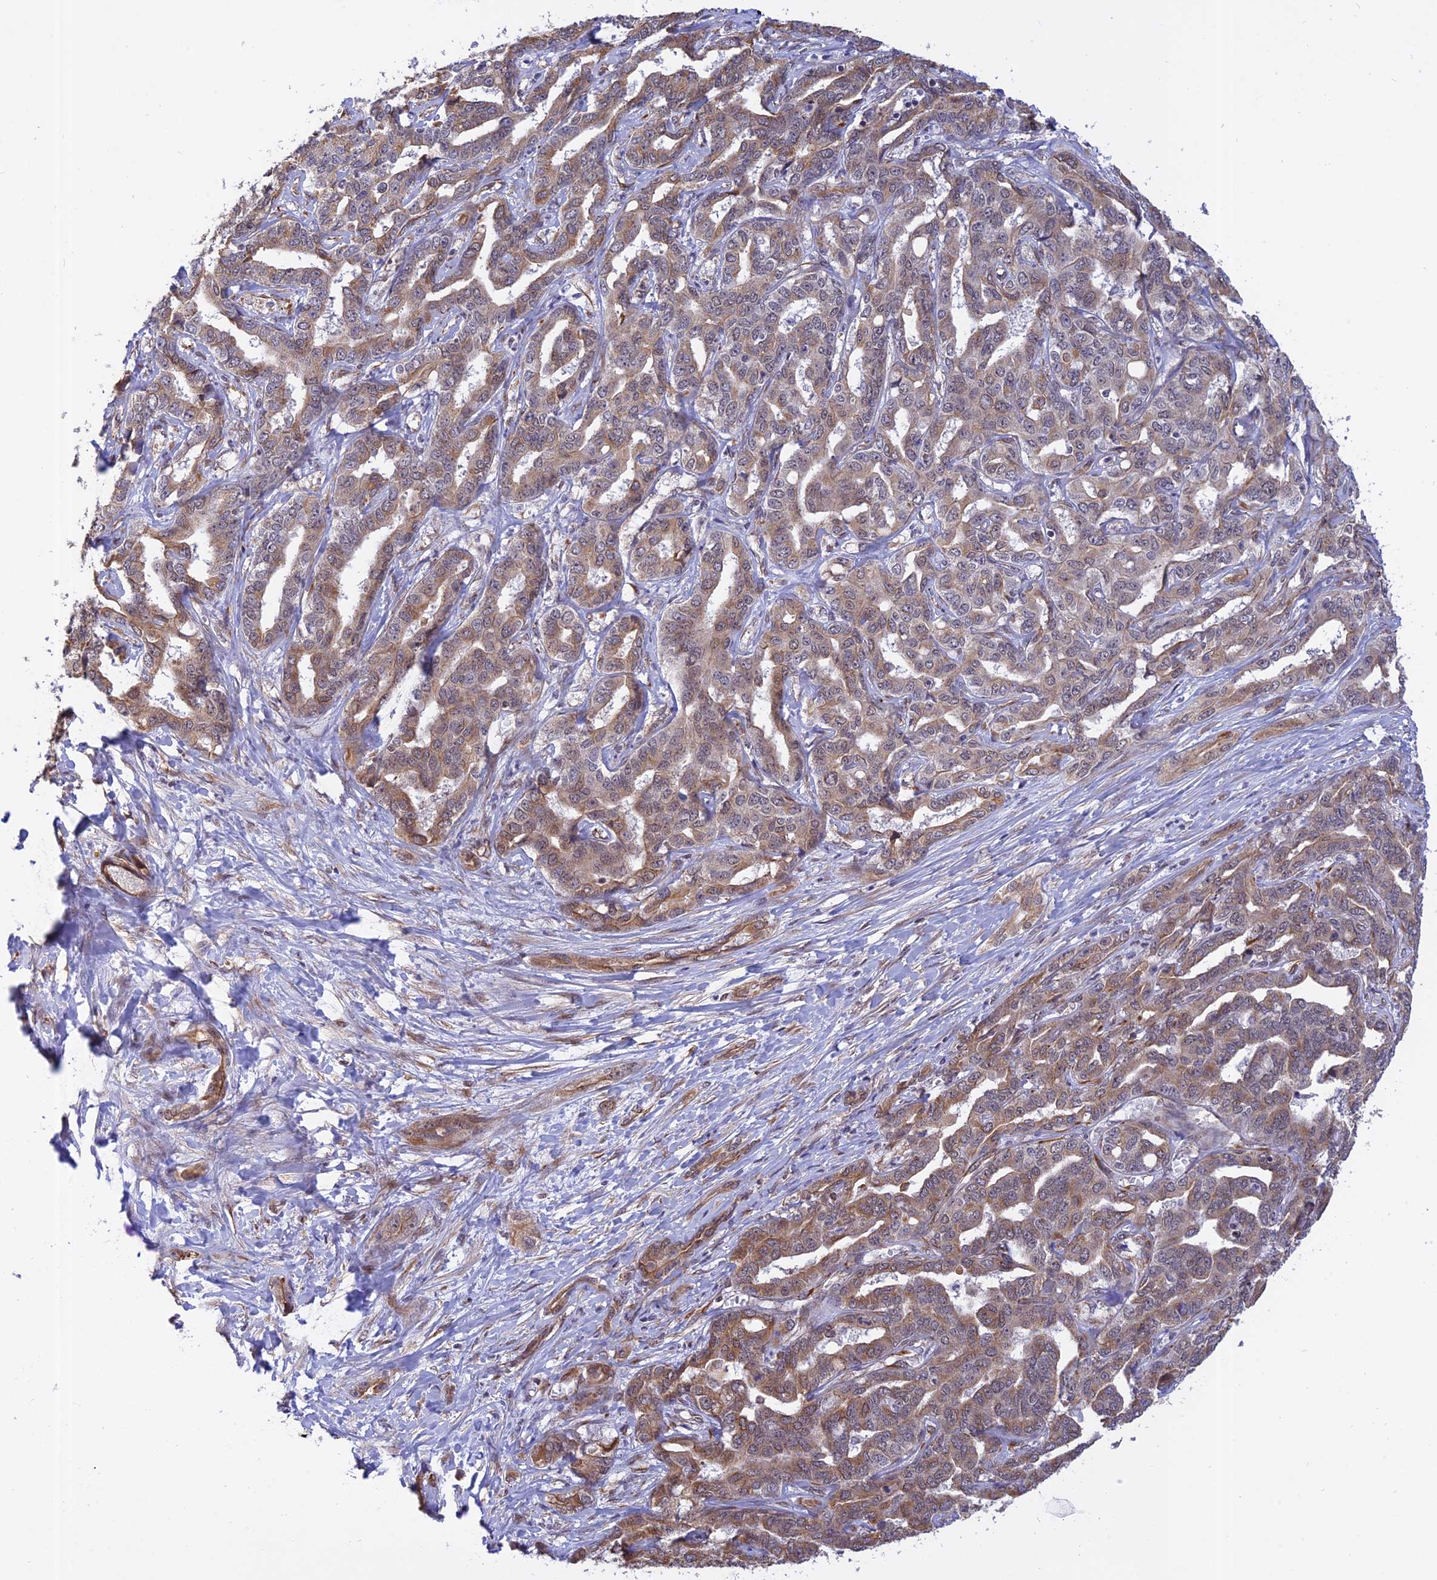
{"staining": {"intensity": "moderate", "quantity": ">75%", "location": "cytoplasmic/membranous,nuclear"}, "tissue": "liver cancer", "cell_type": "Tumor cells", "image_type": "cancer", "snomed": [{"axis": "morphology", "description": "Cholangiocarcinoma"}, {"axis": "topography", "description": "Liver"}], "caption": "This histopathology image displays immunohistochemistry (IHC) staining of human cholangiocarcinoma (liver), with medium moderate cytoplasmic/membranous and nuclear expression in approximately >75% of tumor cells.", "gene": "PAGR1", "patient": {"sex": "male", "age": 59}}